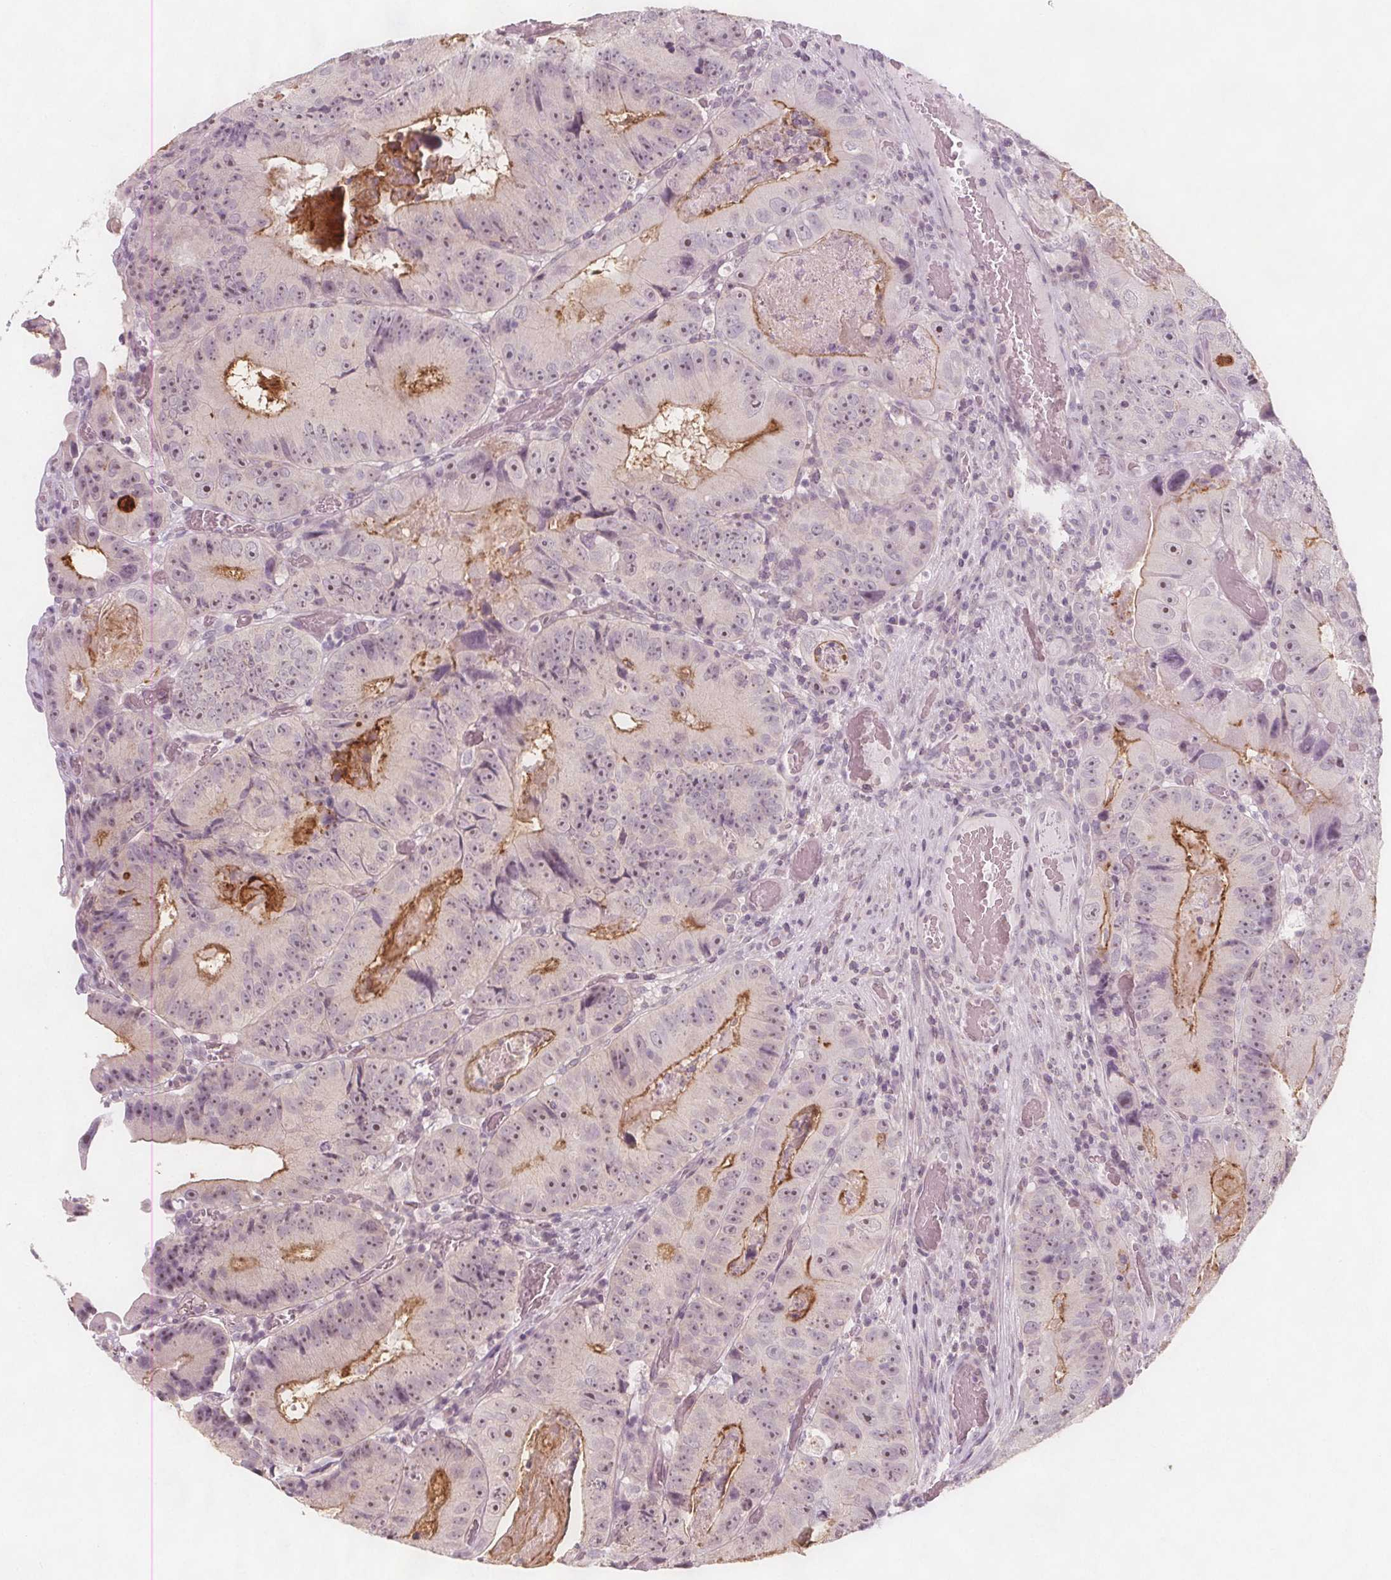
{"staining": {"intensity": "moderate", "quantity": "<25%", "location": "cytoplasmic/membranous"}, "tissue": "colorectal cancer", "cell_type": "Tumor cells", "image_type": "cancer", "snomed": [{"axis": "morphology", "description": "Adenocarcinoma, NOS"}, {"axis": "topography", "description": "Colon"}], "caption": "Immunohistochemistry (DAB (3,3'-diaminobenzidine)) staining of adenocarcinoma (colorectal) shows moderate cytoplasmic/membranous protein staining in about <25% of tumor cells.", "gene": "C1orf167", "patient": {"sex": "female", "age": 86}}